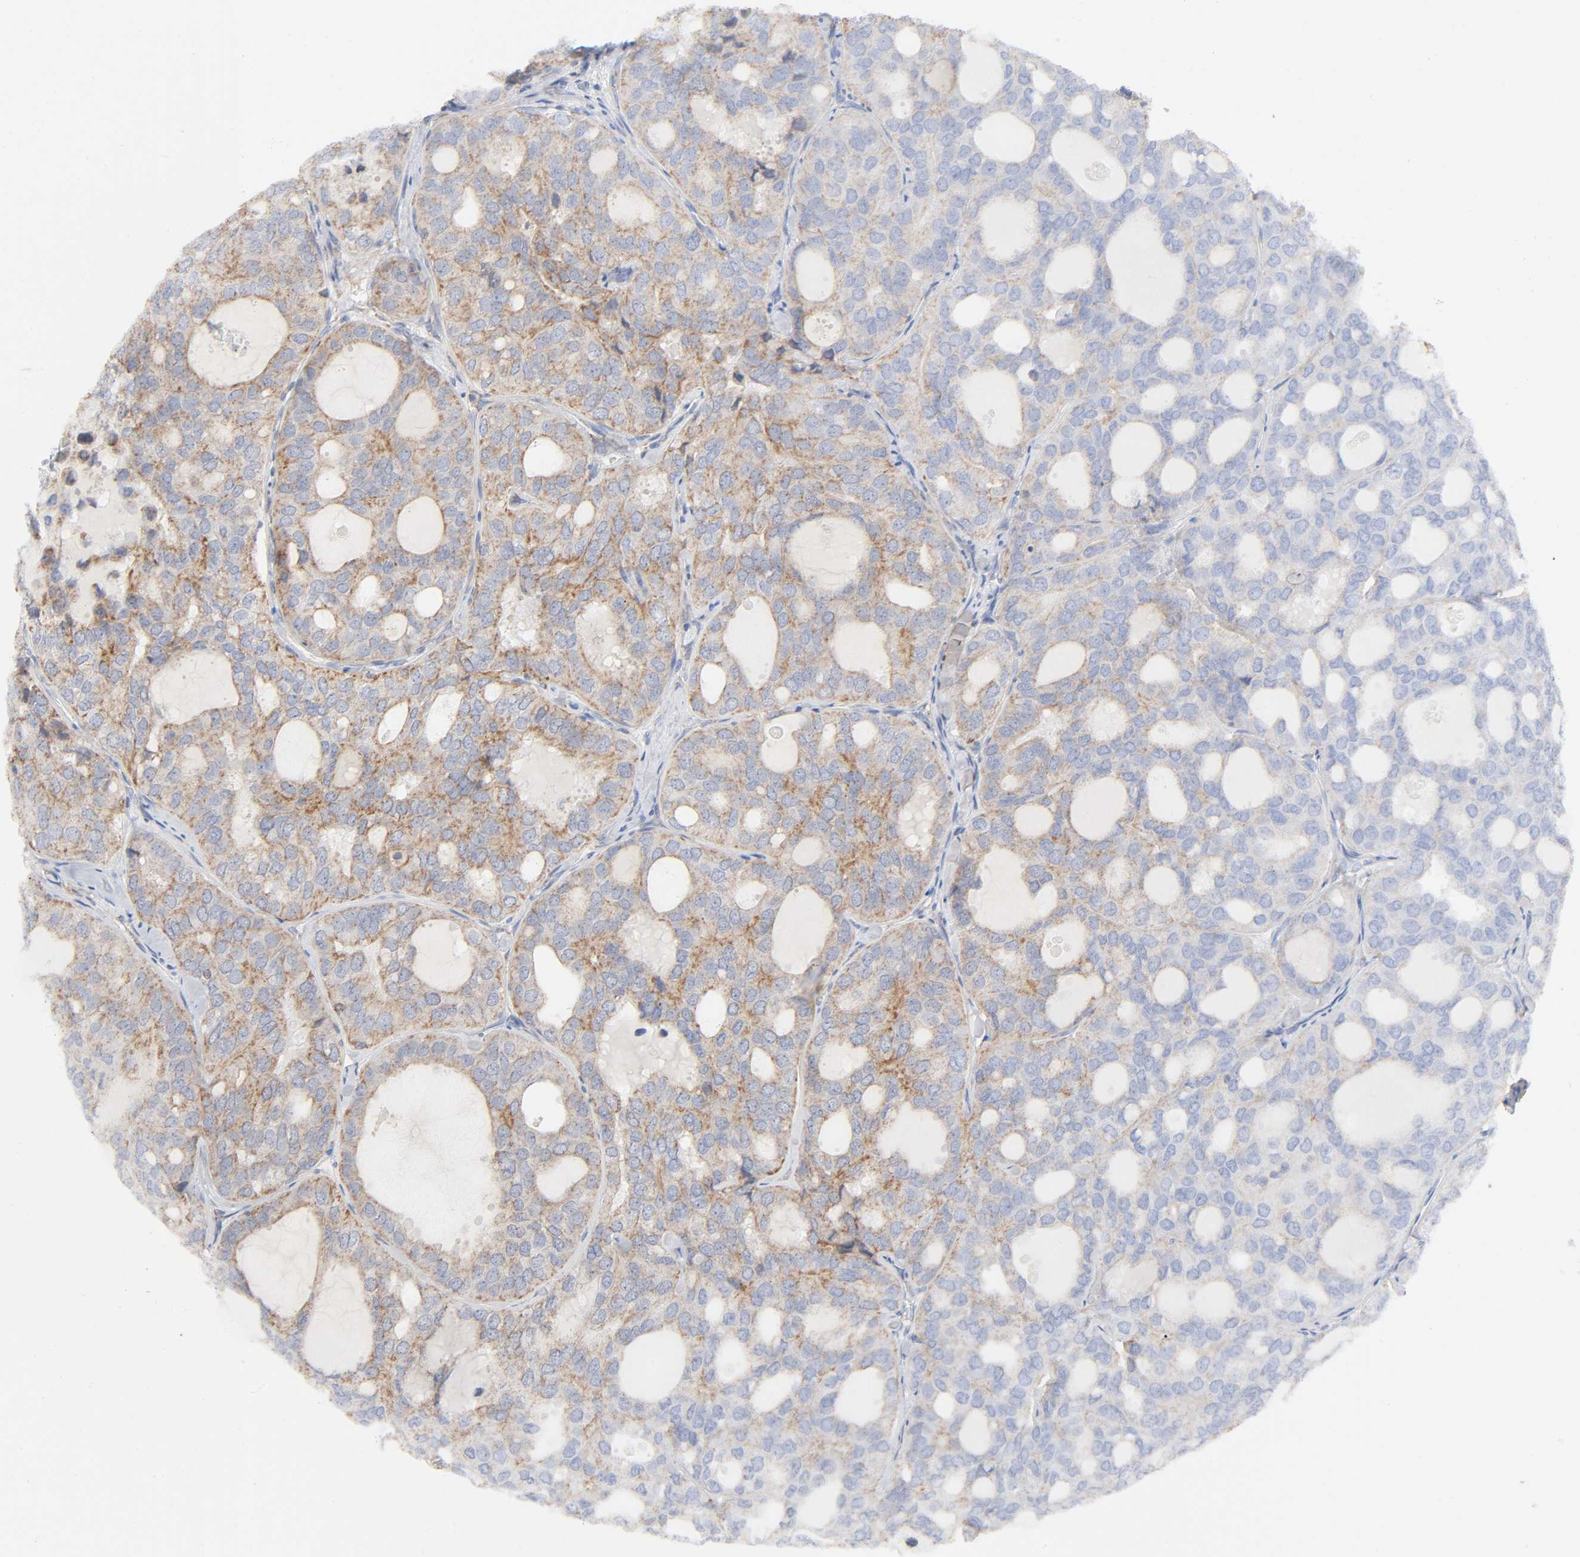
{"staining": {"intensity": "moderate", "quantity": "25%-75%", "location": "cytoplasmic/membranous"}, "tissue": "thyroid cancer", "cell_type": "Tumor cells", "image_type": "cancer", "snomed": [{"axis": "morphology", "description": "Follicular adenoma carcinoma, NOS"}, {"axis": "topography", "description": "Thyroid gland"}], "caption": "An image of human follicular adenoma carcinoma (thyroid) stained for a protein shows moderate cytoplasmic/membranous brown staining in tumor cells.", "gene": "SYT16", "patient": {"sex": "male", "age": 75}}